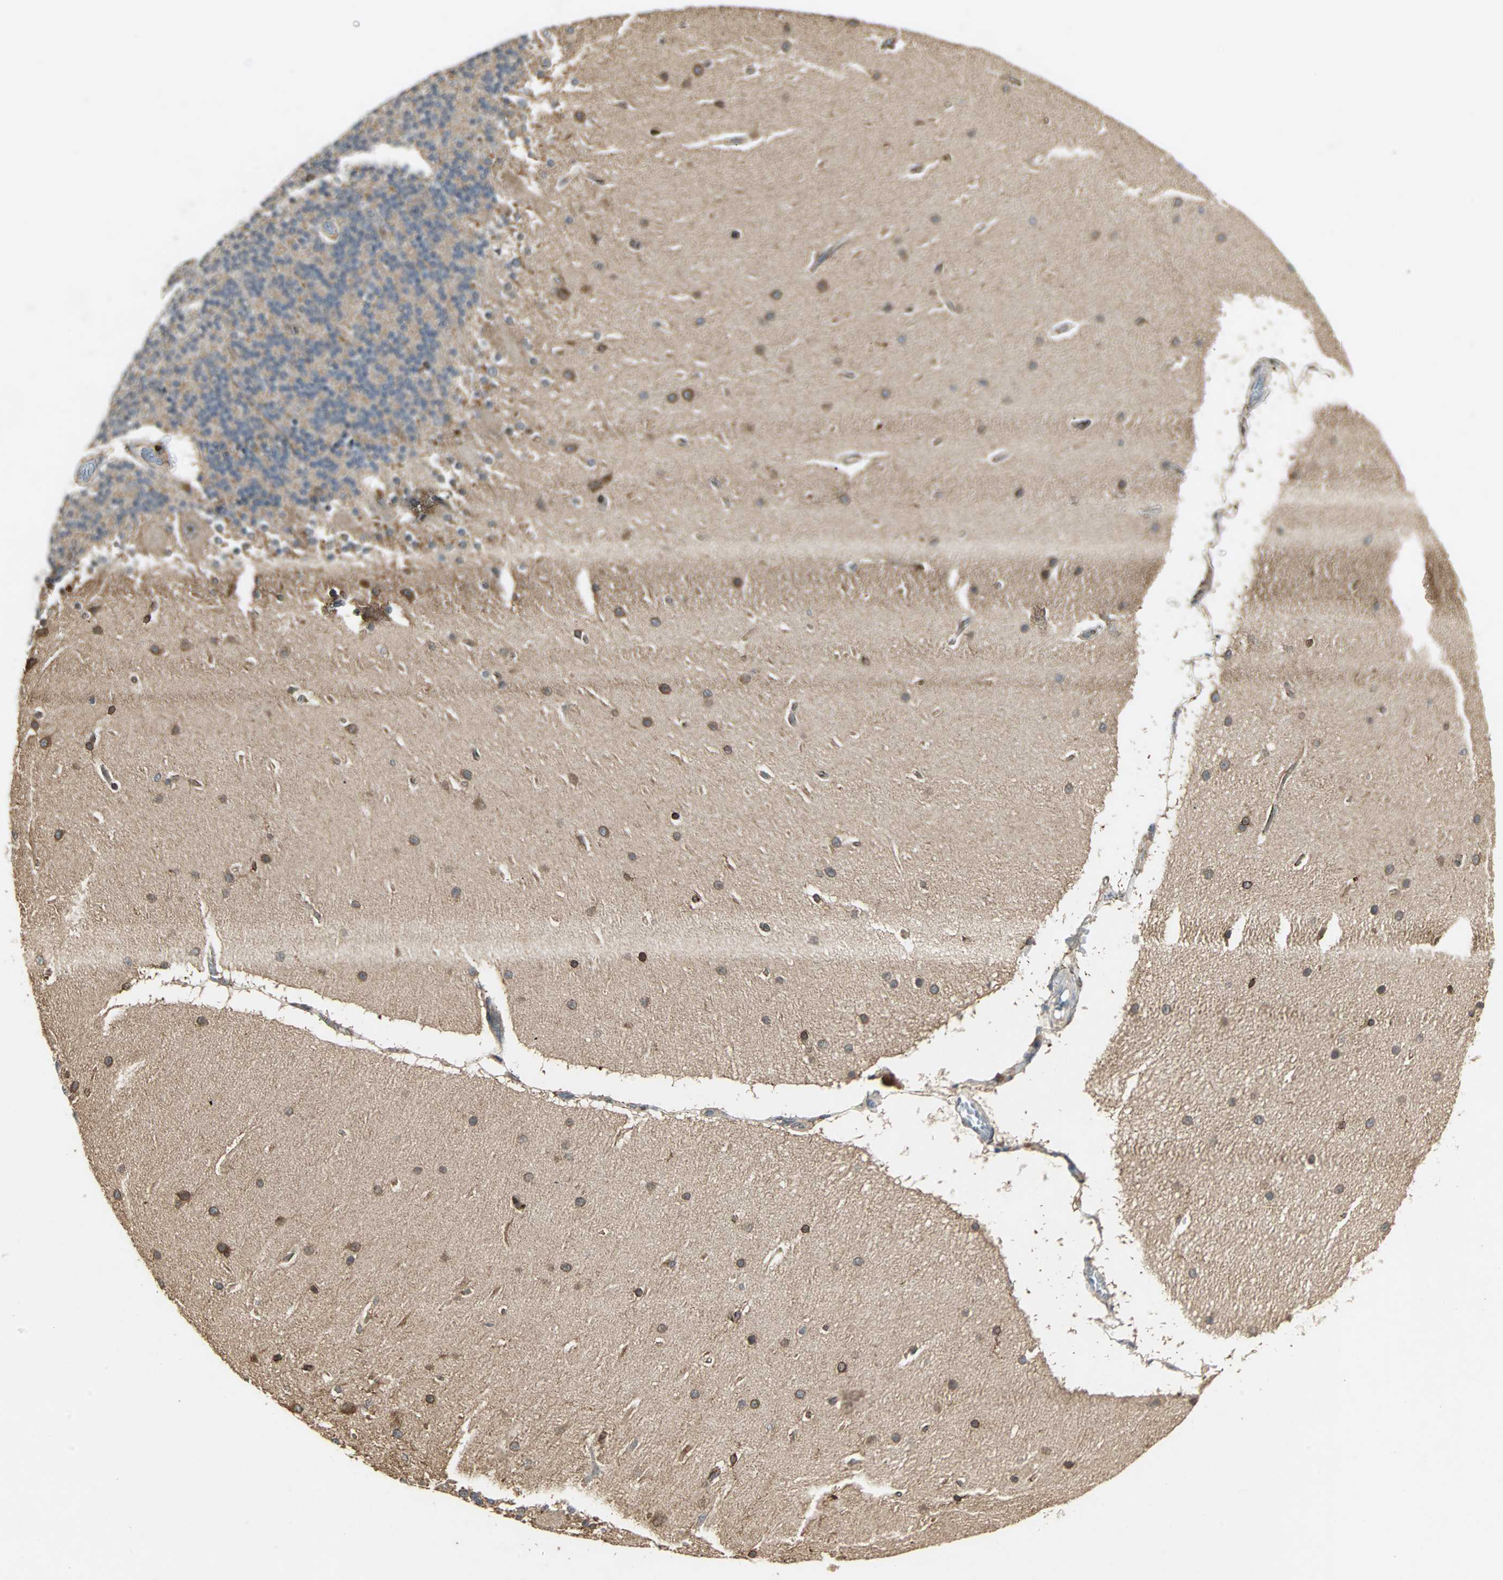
{"staining": {"intensity": "moderate", "quantity": "<25%", "location": "cytoplasmic/membranous"}, "tissue": "cerebellum", "cell_type": "Cells in granular layer", "image_type": "normal", "snomed": [{"axis": "morphology", "description": "Normal tissue, NOS"}, {"axis": "topography", "description": "Cerebellum"}], "caption": "Cerebellum stained with a brown dye reveals moderate cytoplasmic/membranous positive positivity in about <25% of cells in granular layer.", "gene": "TRPV4", "patient": {"sex": "female", "age": 54}}